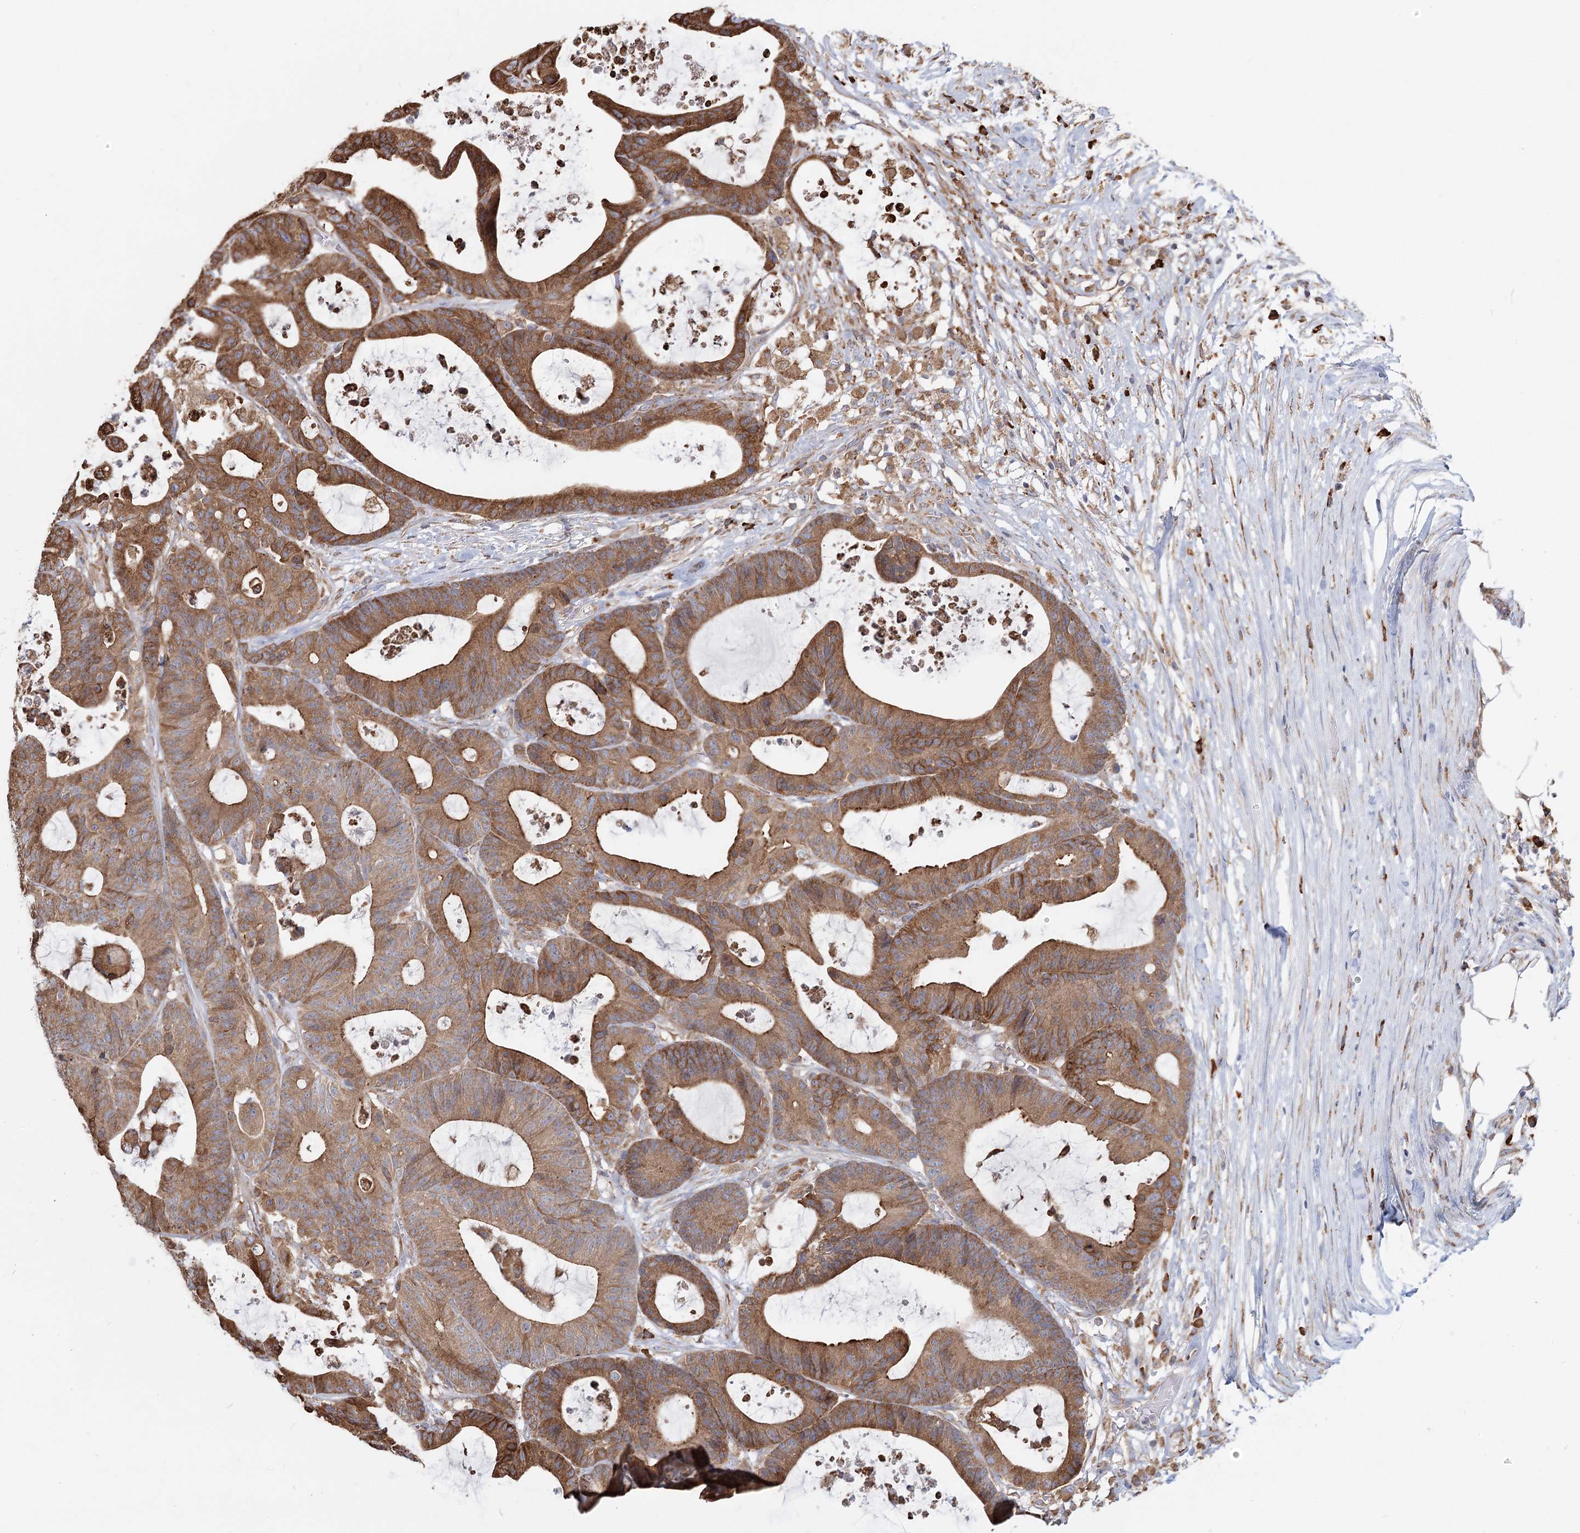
{"staining": {"intensity": "moderate", "quantity": ">75%", "location": "cytoplasmic/membranous"}, "tissue": "colorectal cancer", "cell_type": "Tumor cells", "image_type": "cancer", "snomed": [{"axis": "morphology", "description": "Adenocarcinoma, NOS"}, {"axis": "topography", "description": "Colon"}], "caption": "Tumor cells display medium levels of moderate cytoplasmic/membranous positivity in about >75% of cells in colorectal cancer (adenocarcinoma). The staining is performed using DAB brown chromogen to label protein expression. The nuclei are counter-stained blue using hematoxylin.", "gene": "TAS1R1", "patient": {"sex": "female", "age": 84}}